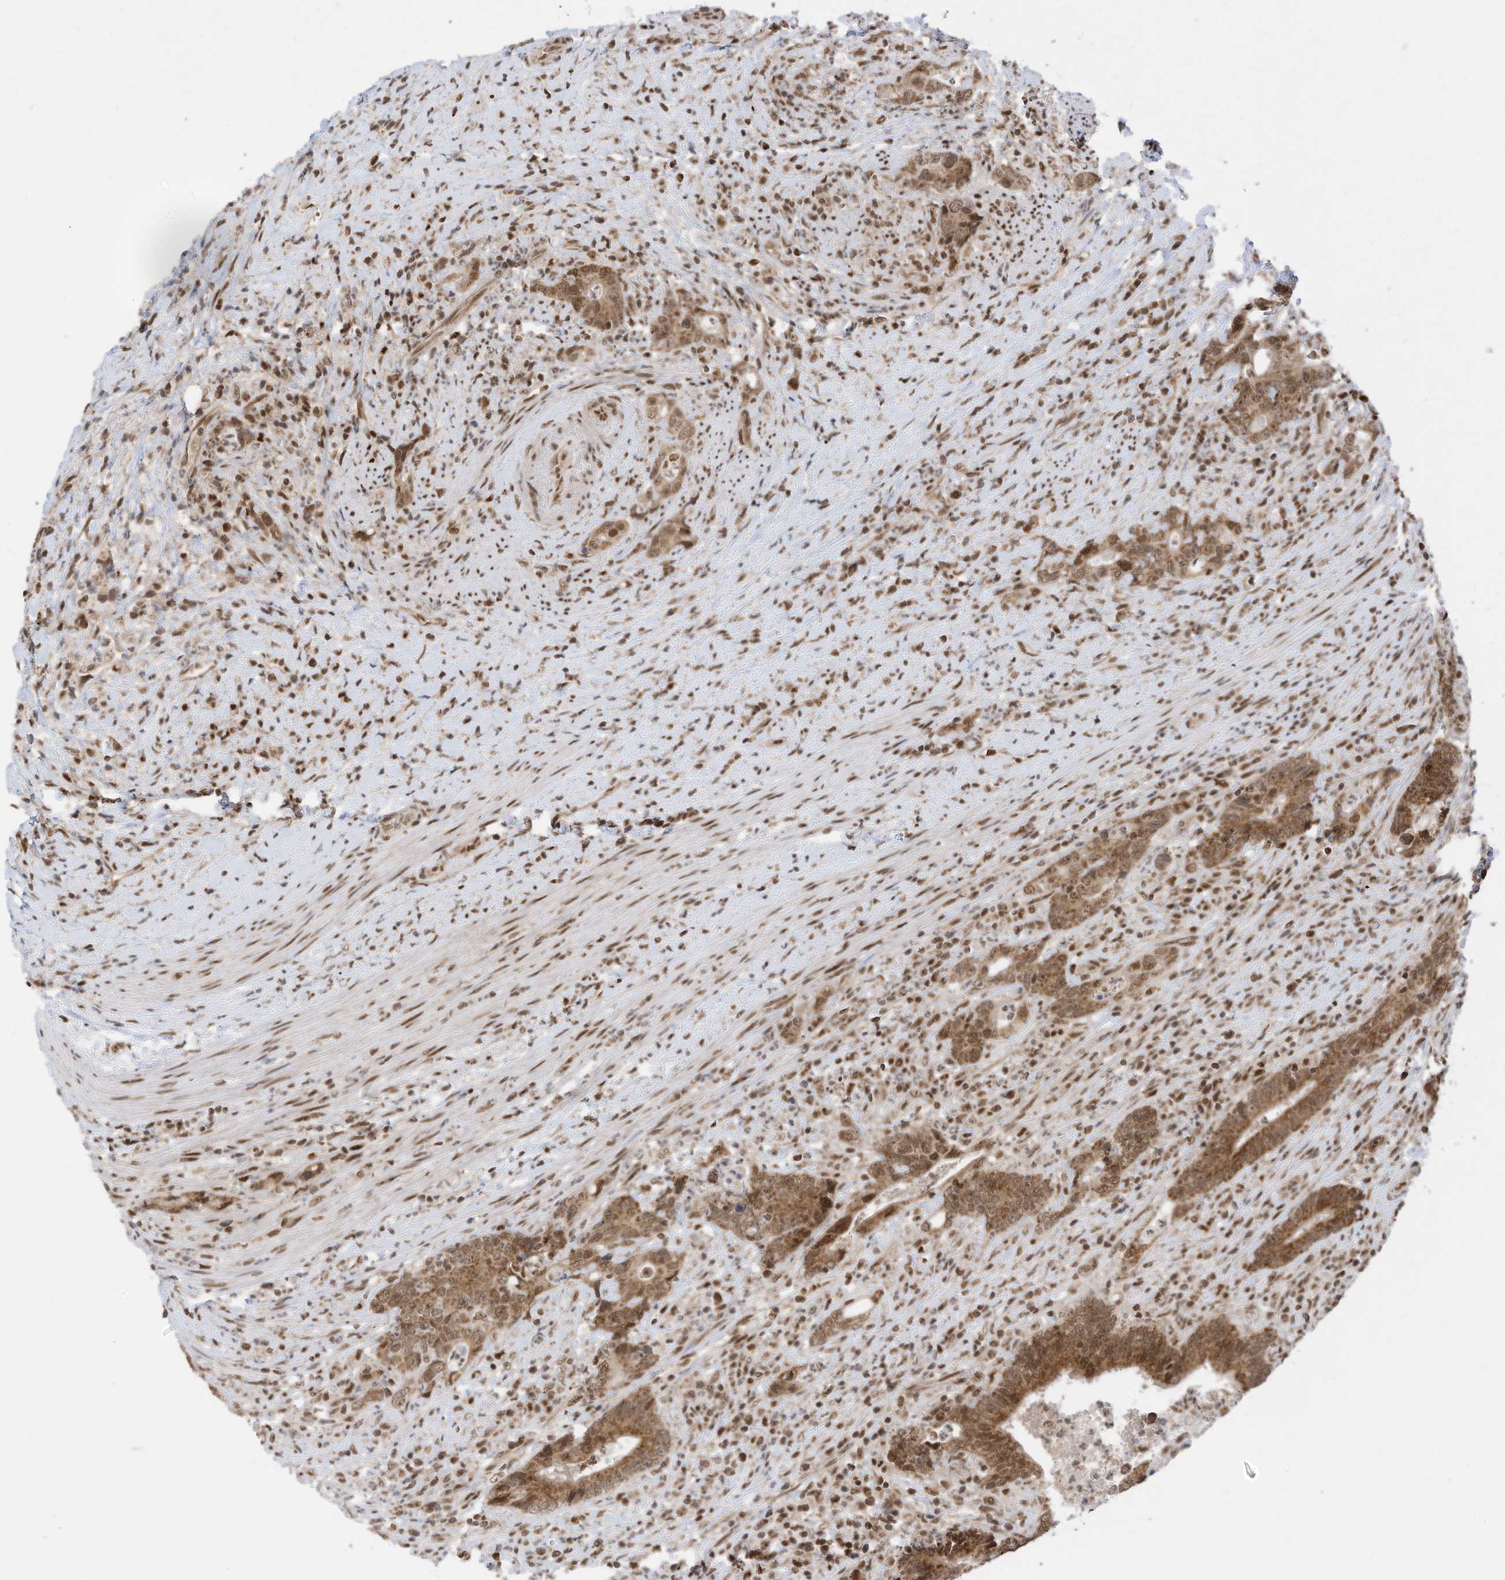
{"staining": {"intensity": "moderate", "quantity": ">75%", "location": "cytoplasmic/membranous,nuclear"}, "tissue": "colorectal cancer", "cell_type": "Tumor cells", "image_type": "cancer", "snomed": [{"axis": "morphology", "description": "Adenocarcinoma, NOS"}, {"axis": "topography", "description": "Colon"}], "caption": "Approximately >75% of tumor cells in colorectal cancer demonstrate moderate cytoplasmic/membranous and nuclear protein staining as visualized by brown immunohistochemical staining.", "gene": "AURKAIP1", "patient": {"sex": "female", "age": 75}}